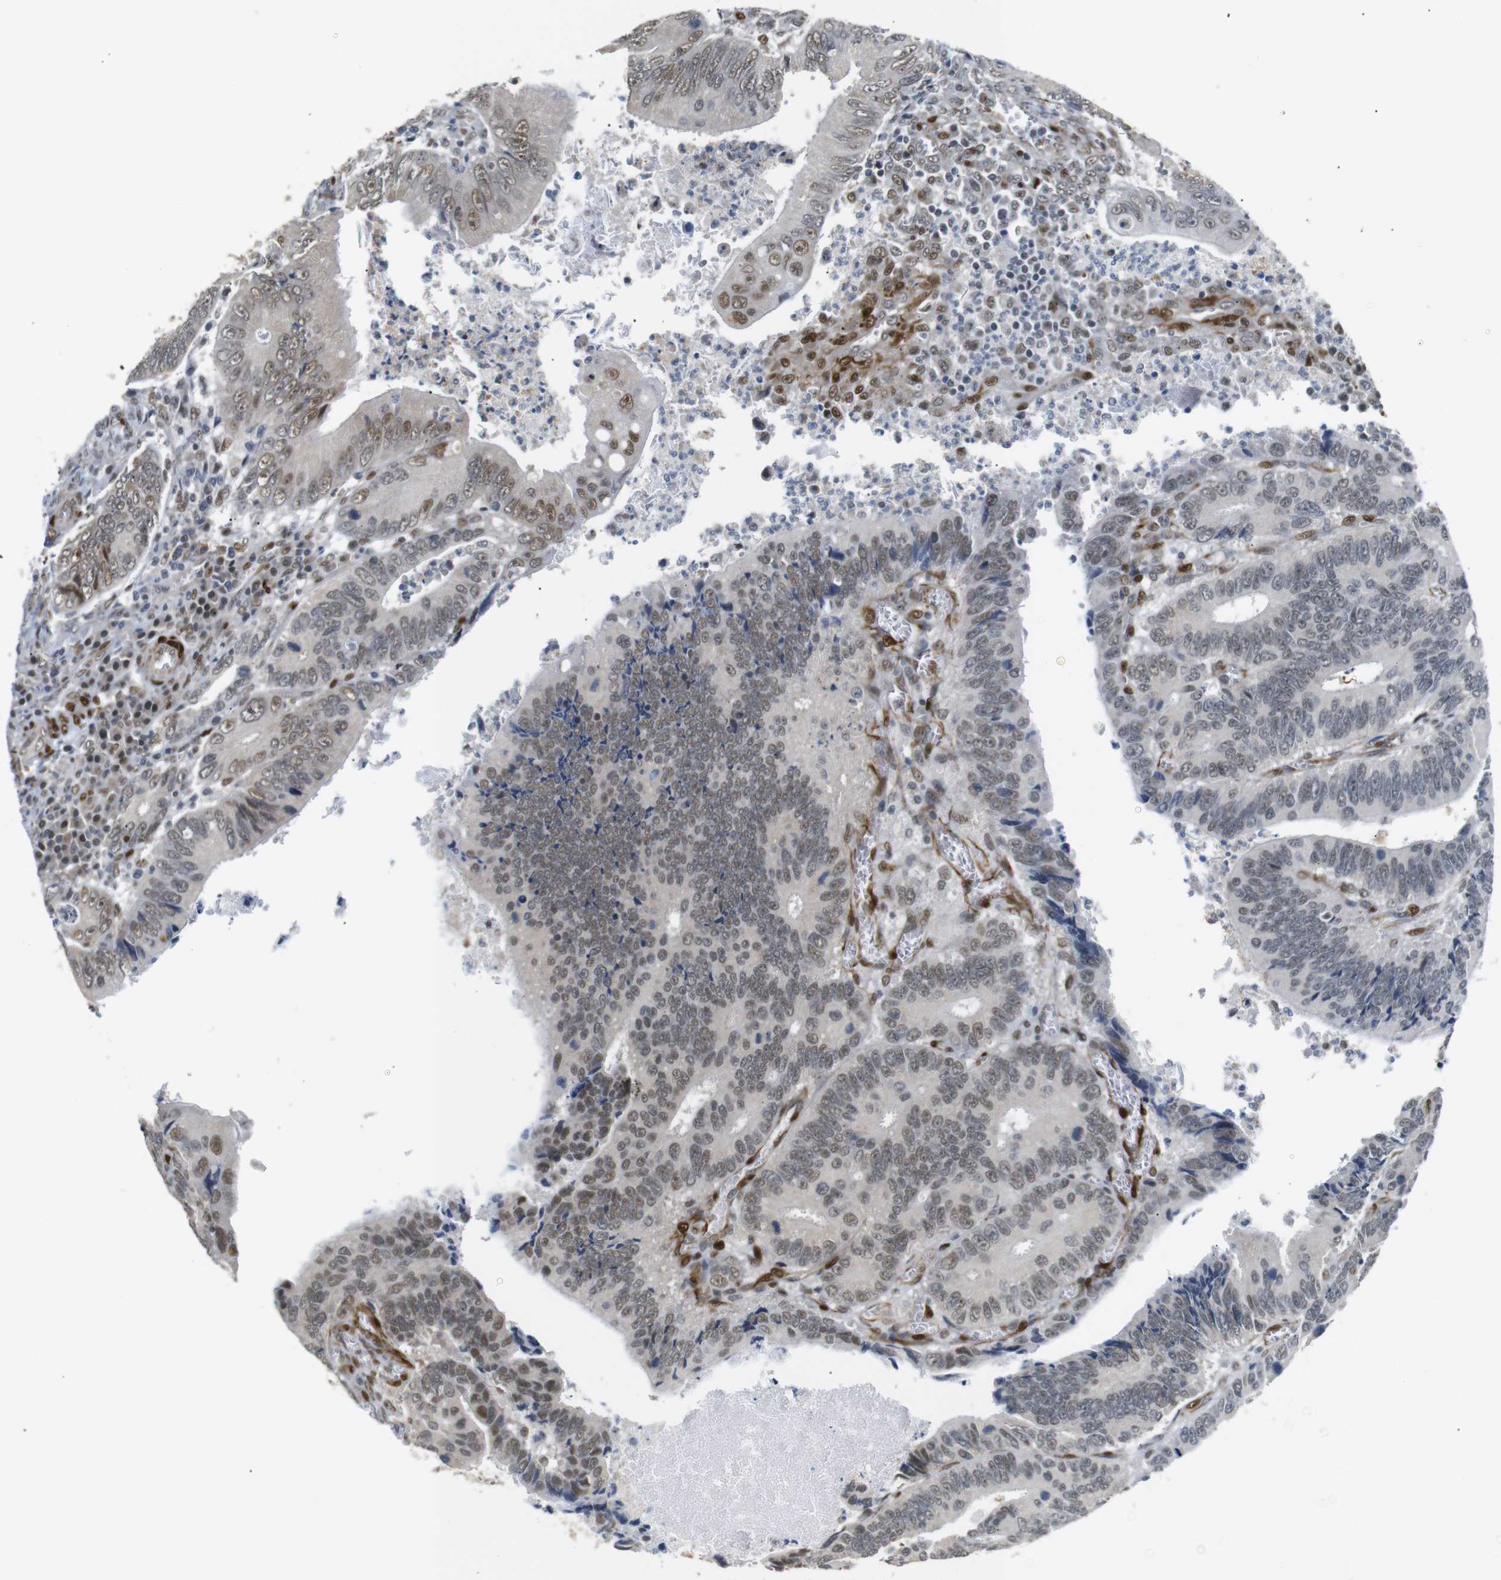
{"staining": {"intensity": "moderate", "quantity": ">75%", "location": "cytoplasmic/membranous,nuclear"}, "tissue": "colorectal cancer", "cell_type": "Tumor cells", "image_type": "cancer", "snomed": [{"axis": "morphology", "description": "Inflammation, NOS"}, {"axis": "morphology", "description": "Adenocarcinoma, NOS"}, {"axis": "topography", "description": "Colon"}], "caption": "High-magnification brightfield microscopy of colorectal adenocarcinoma stained with DAB (3,3'-diaminobenzidine) (brown) and counterstained with hematoxylin (blue). tumor cells exhibit moderate cytoplasmic/membranous and nuclear staining is seen in approximately>75% of cells.", "gene": "TBX2", "patient": {"sex": "male", "age": 72}}